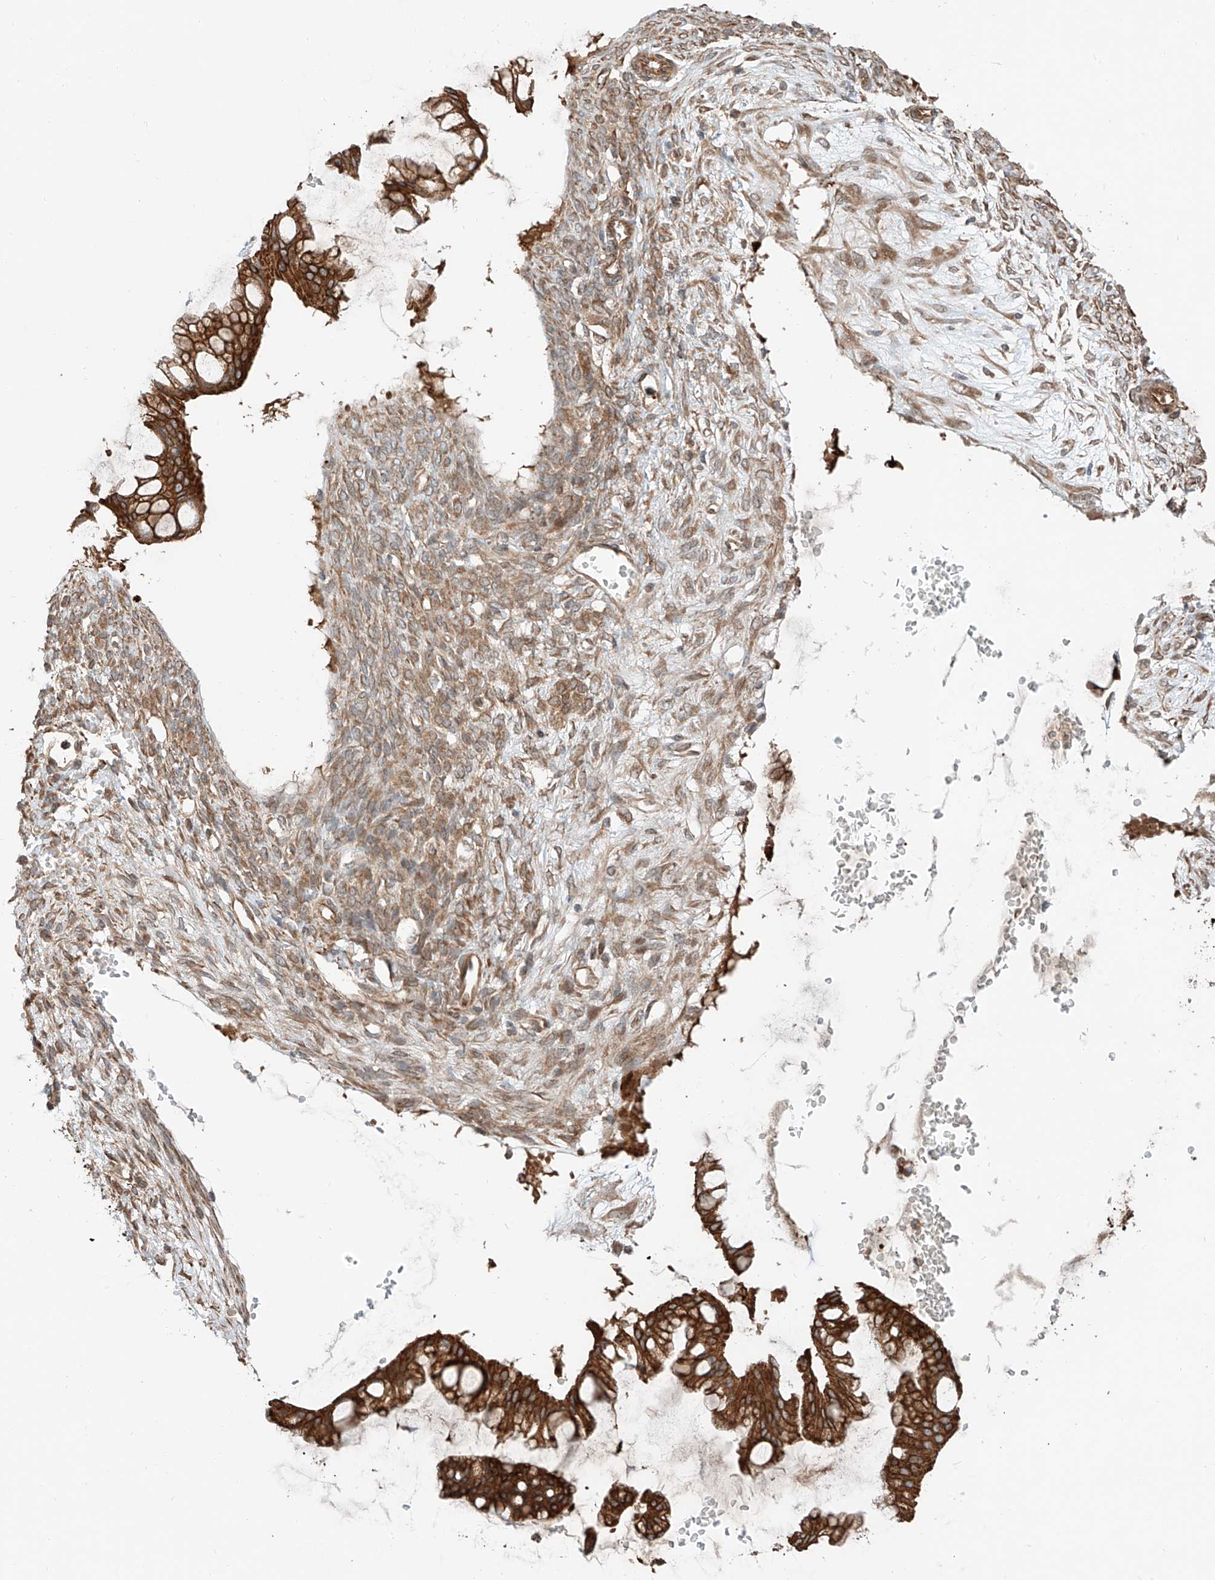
{"staining": {"intensity": "strong", "quantity": ">75%", "location": "cytoplasmic/membranous"}, "tissue": "ovarian cancer", "cell_type": "Tumor cells", "image_type": "cancer", "snomed": [{"axis": "morphology", "description": "Cystadenocarcinoma, mucinous, NOS"}, {"axis": "topography", "description": "Ovary"}], "caption": "Ovarian cancer (mucinous cystadenocarcinoma) stained for a protein displays strong cytoplasmic/membranous positivity in tumor cells. Nuclei are stained in blue.", "gene": "CEP162", "patient": {"sex": "female", "age": 73}}